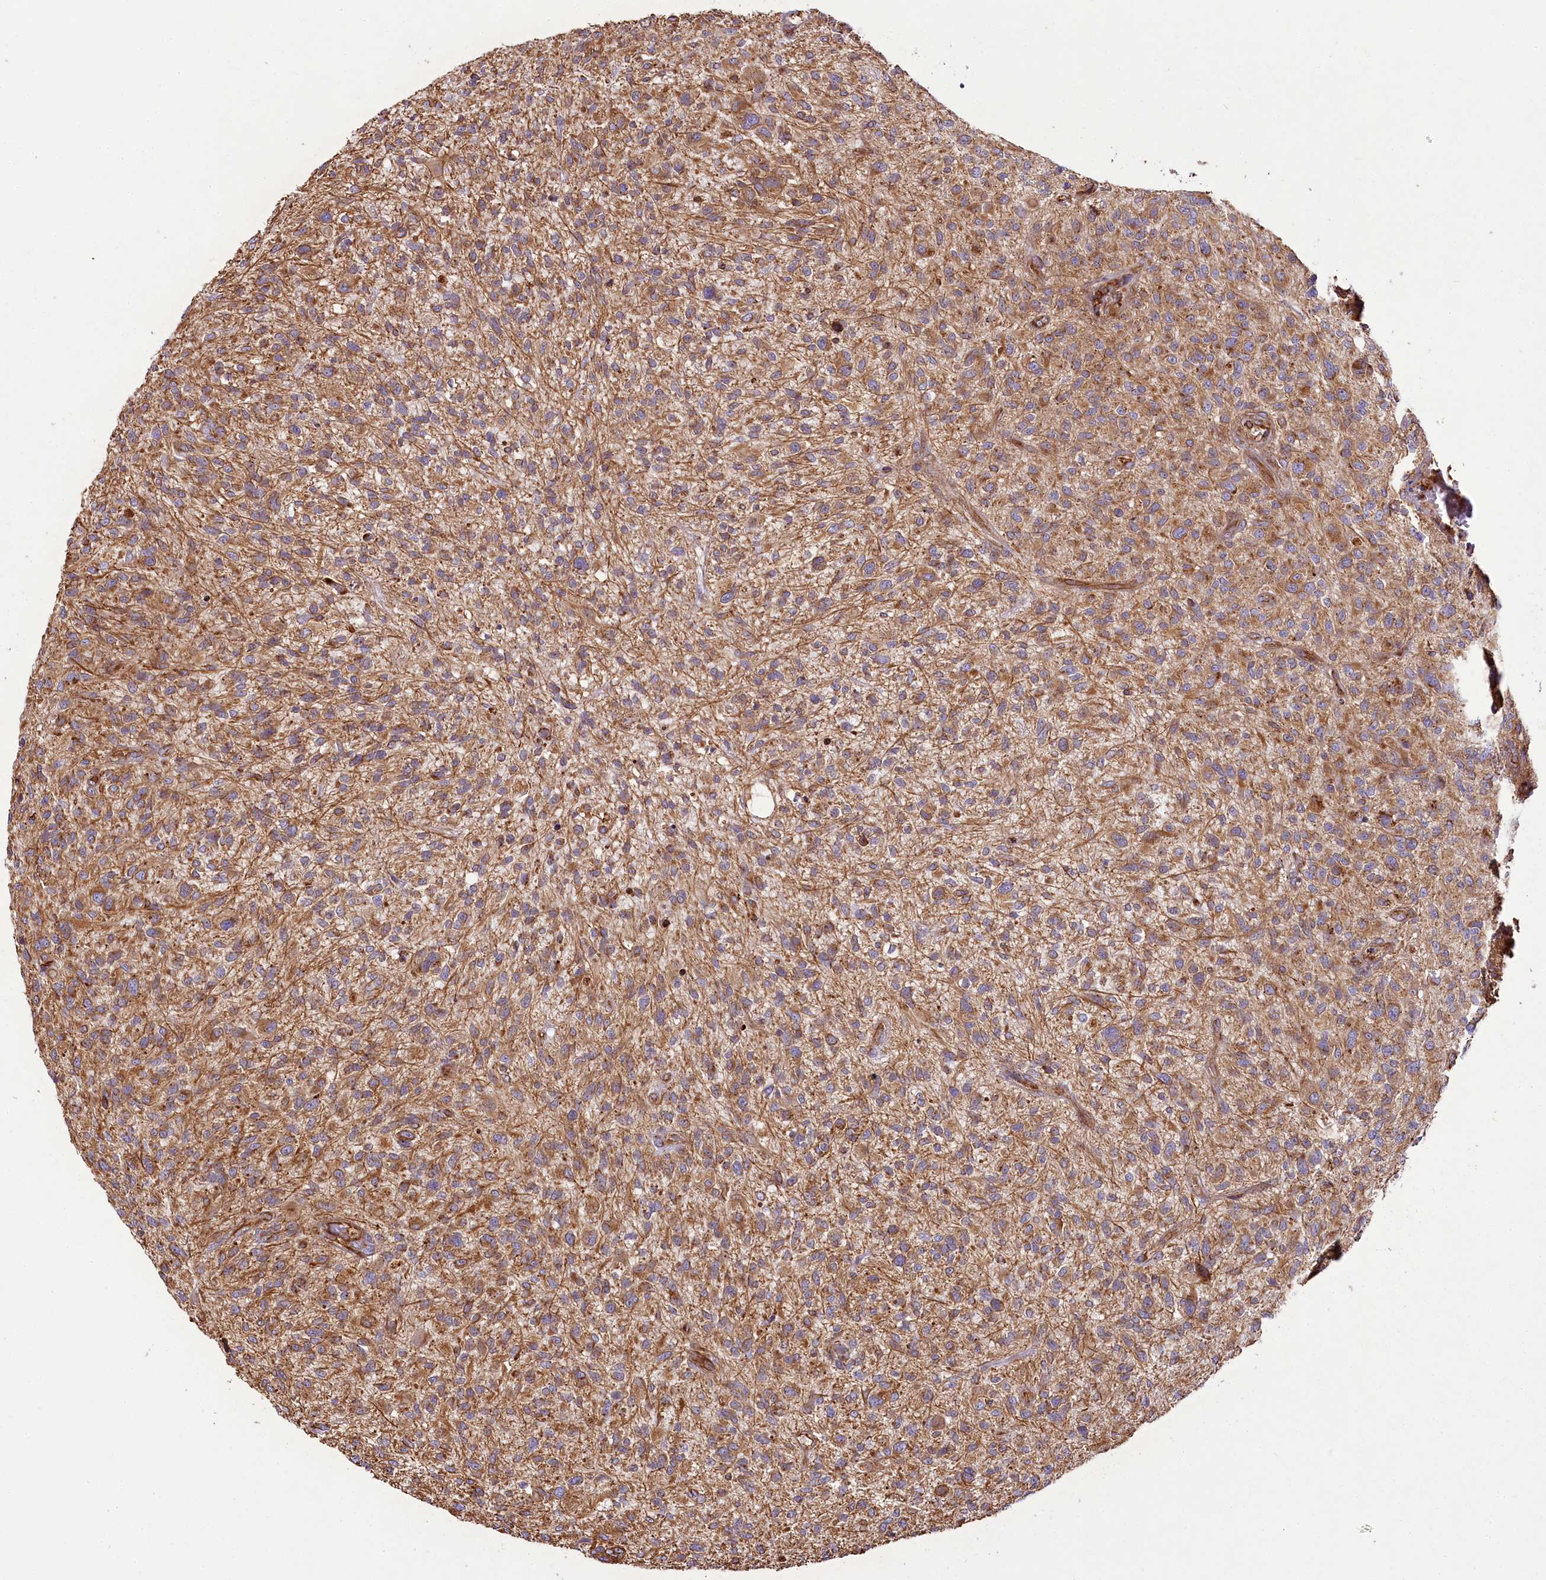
{"staining": {"intensity": "moderate", "quantity": ">75%", "location": "cytoplasmic/membranous"}, "tissue": "glioma", "cell_type": "Tumor cells", "image_type": "cancer", "snomed": [{"axis": "morphology", "description": "Glioma, malignant, High grade"}, {"axis": "topography", "description": "Brain"}], "caption": "Immunohistochemical staining of human malignant high-grade glioma displays medium levels of moderate cytoplasmic/membranous protein expression in approximately >75% of tumor cells. The staining is performed using DAB (3,3'-diaminobenzidine) brown chromogen to label protein expression. The nuclei are counter-stained blue using hematoxylin.", "gene": "THUMPD3", "patient": {"sex": "male", "age": 47}}